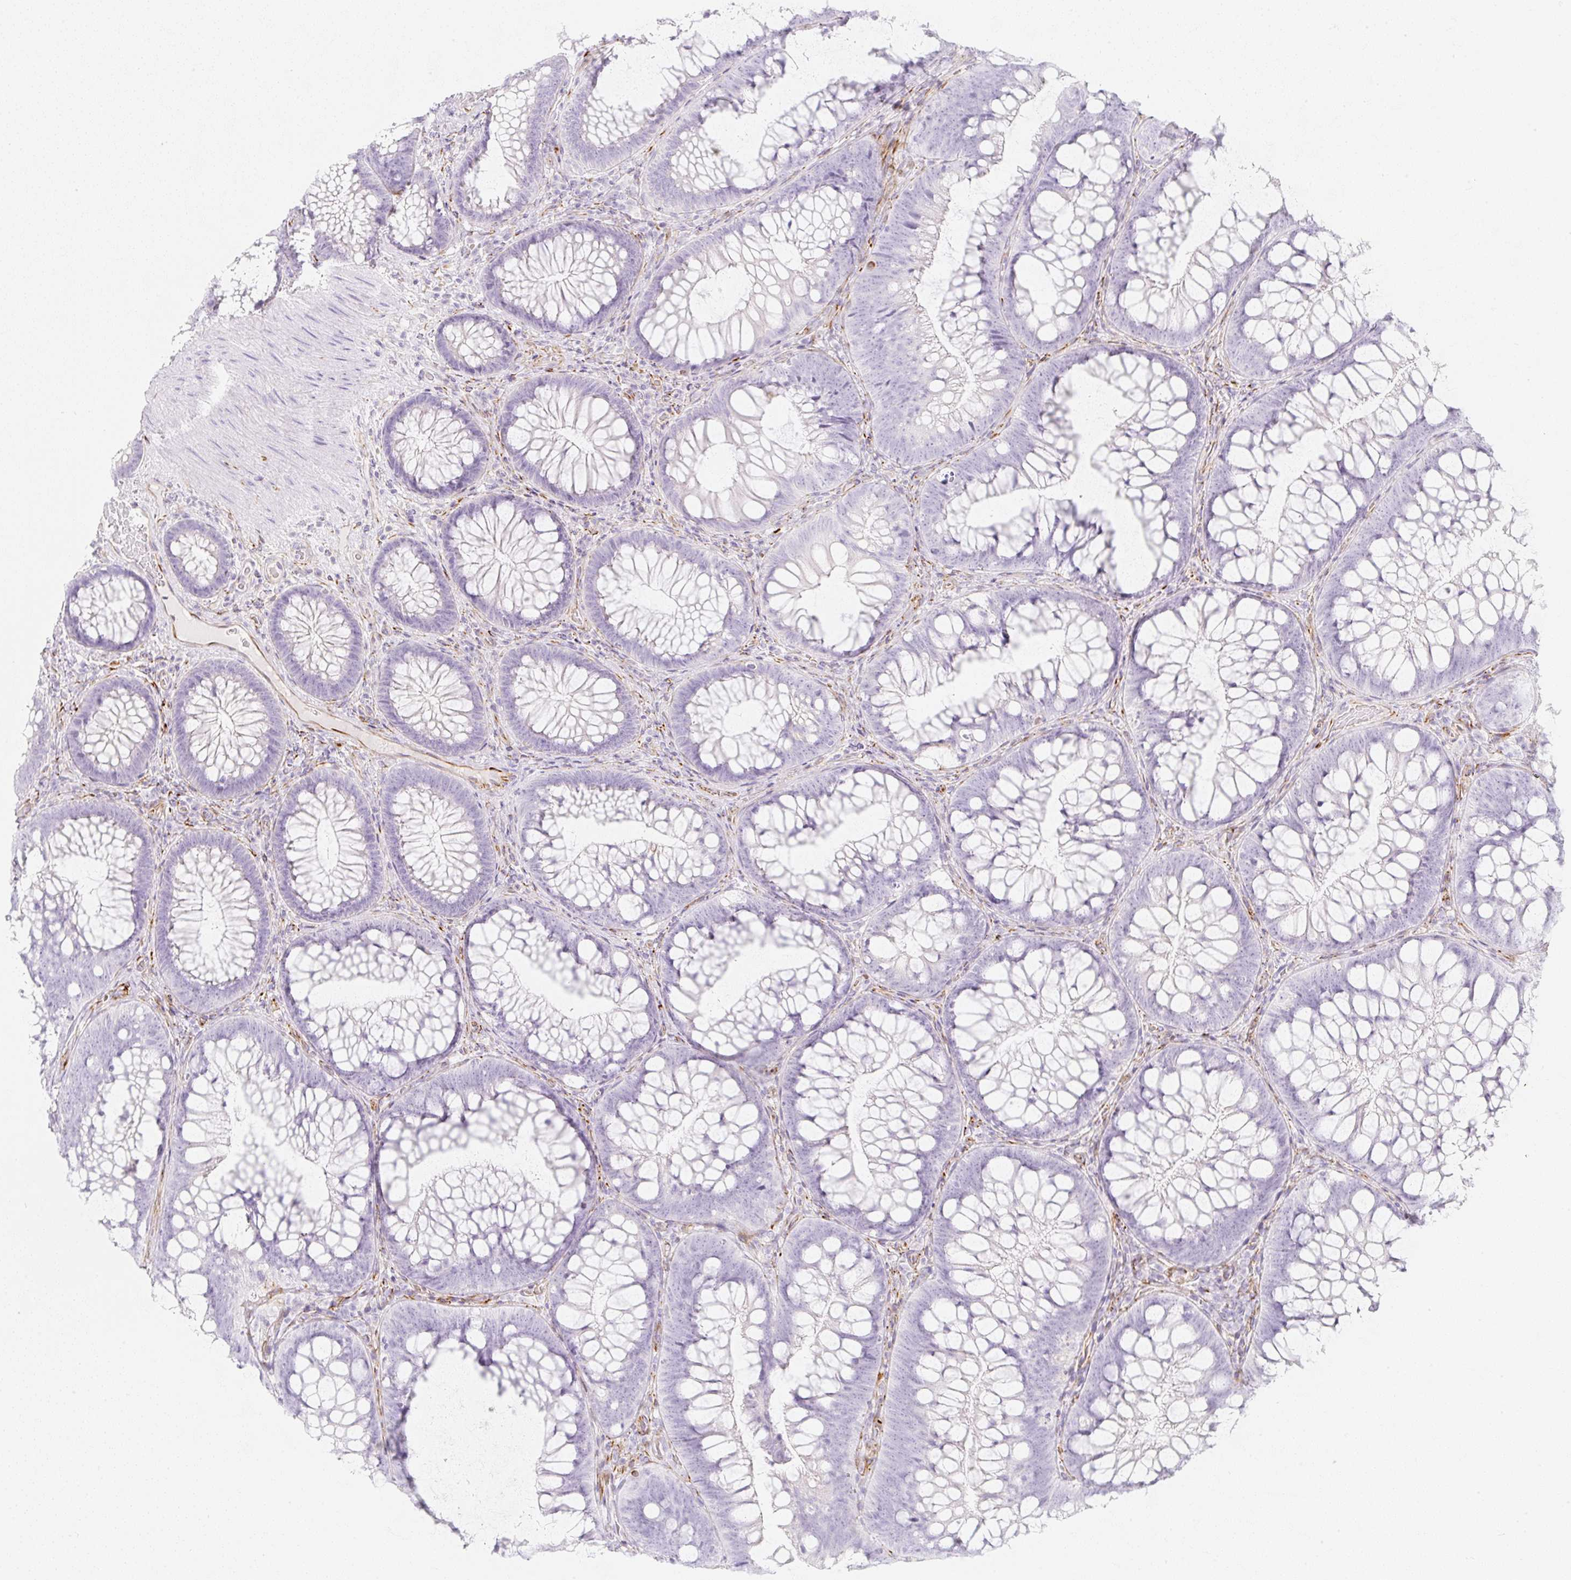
{"staining": {"intensity": "moderate", "quantity": "25%-75%", "location": "cytoplasmic/membranous"}, "tissue": "colon", "cell_type": "Endothelial cells", "image_type": "normal", "snomed": [{"axis": "morphology", "description": "Normal tissue, NOS"}, {"axis": "morphology", "description": "Adenoma, NOS"}, {"axis": "topography", "description": "Soft tissue"}, {"axis": "topography", "description": "Colon"}], "caption": "Colon stained with DAB (3,3'-diaminobenzidine) immunohistochemistry (IHC) demonstrates medium levels of moderate cytoplasmic/membranous expression in about 25%-75% of endothelial cells.", "gene": "ZNF689", "patient": {"sex": "male", "age": 47}}